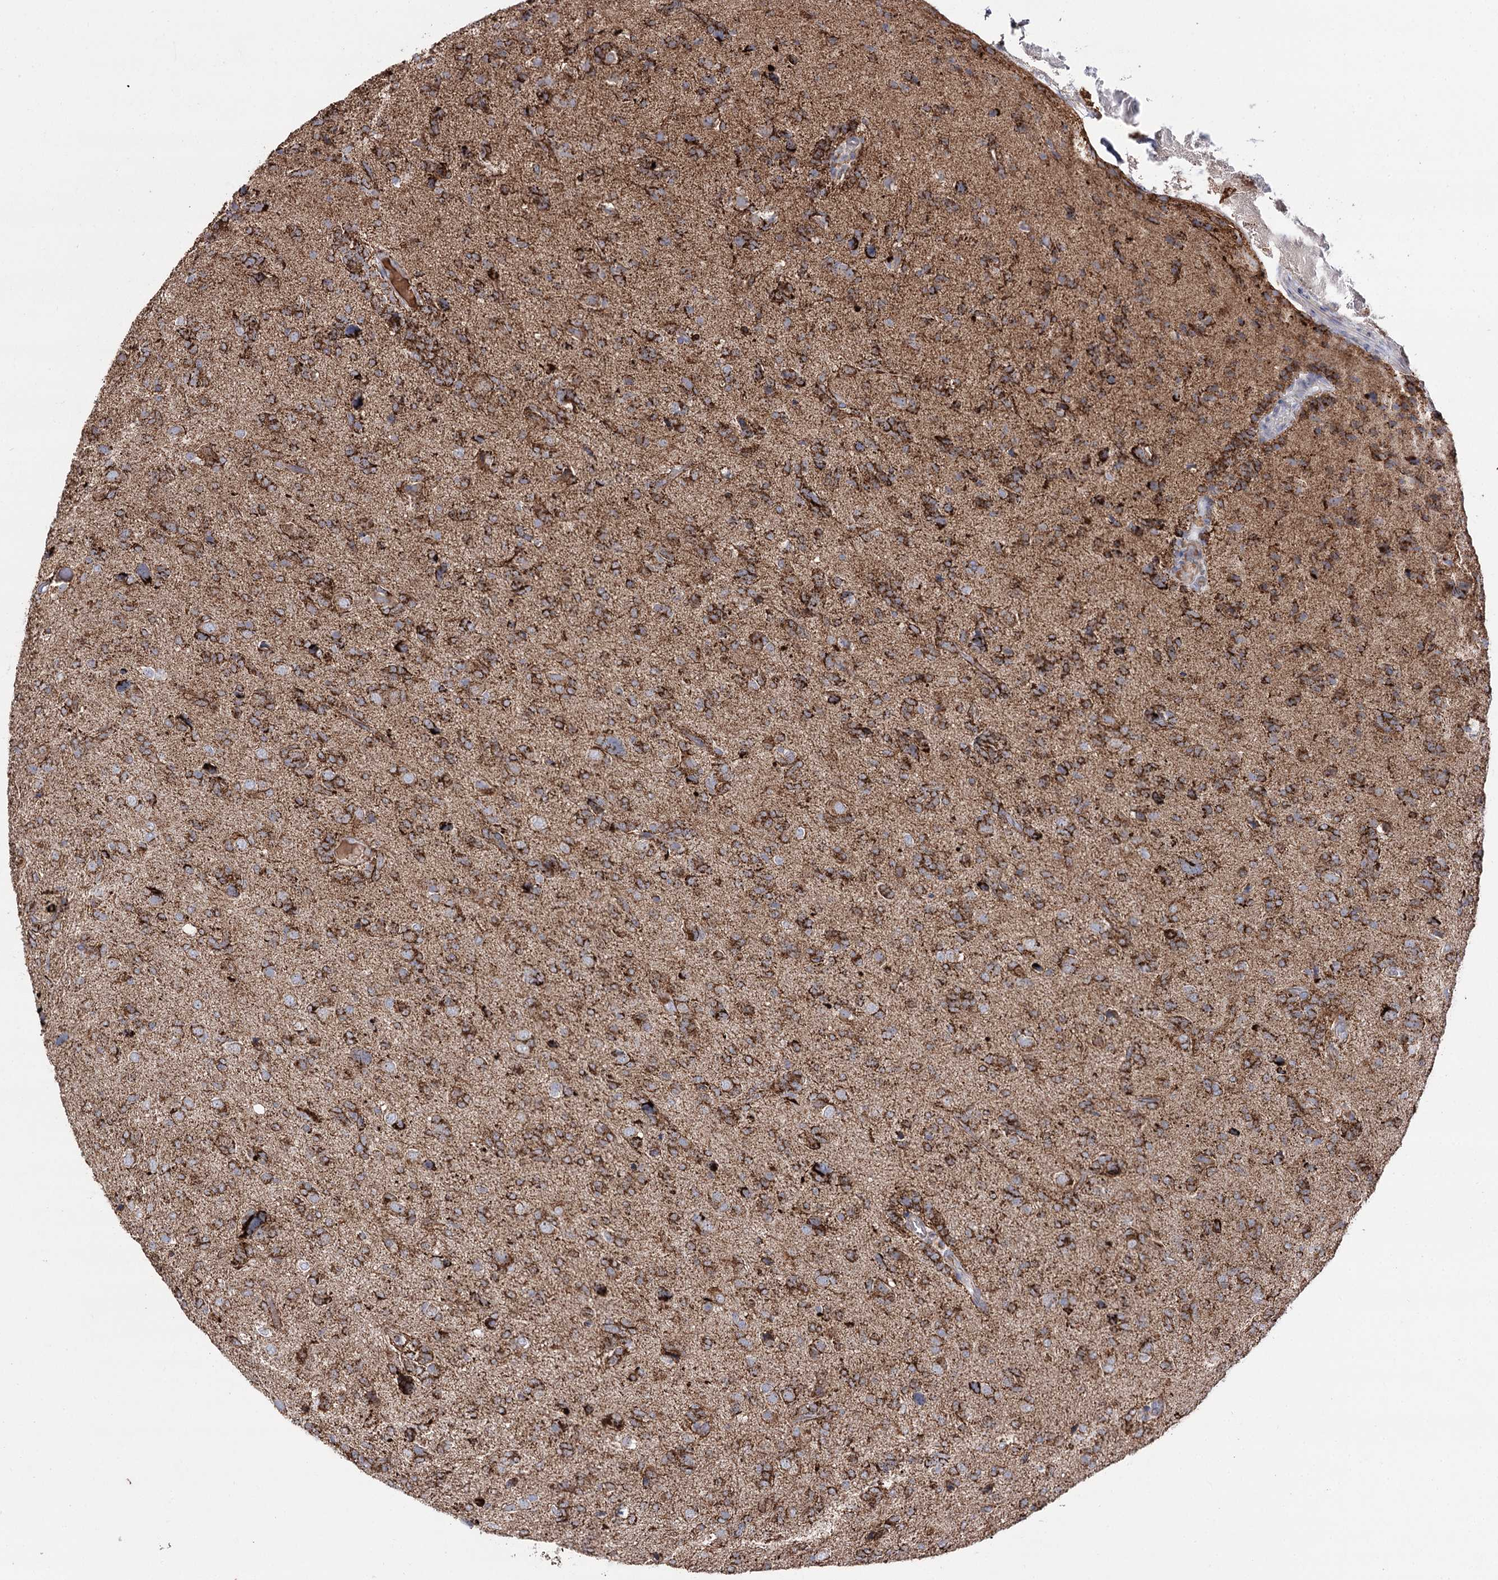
{"staining": {"intensity": "moderate", "quantity": ">75%", "location": "cytoplasmic/membranous"}, "tissue": "glioma", "cell_type": "Tumor cells", "image_type": "cancer", "snomed": [{"axis": "morphology", "description": "Glioma, malignant, High grade"}, {"axis": "topography", "description": "Brain"}], "caption": "Moderate cytoplasmic/membranous positivity is identified in approximately >75% of tumor cells in malignant glioma (high-grade). Ihc stains the protein of interest in brown and the nuclei are stained blue.", "gene": "NADK2", "patient": {"sex": "female", "age": 59}}